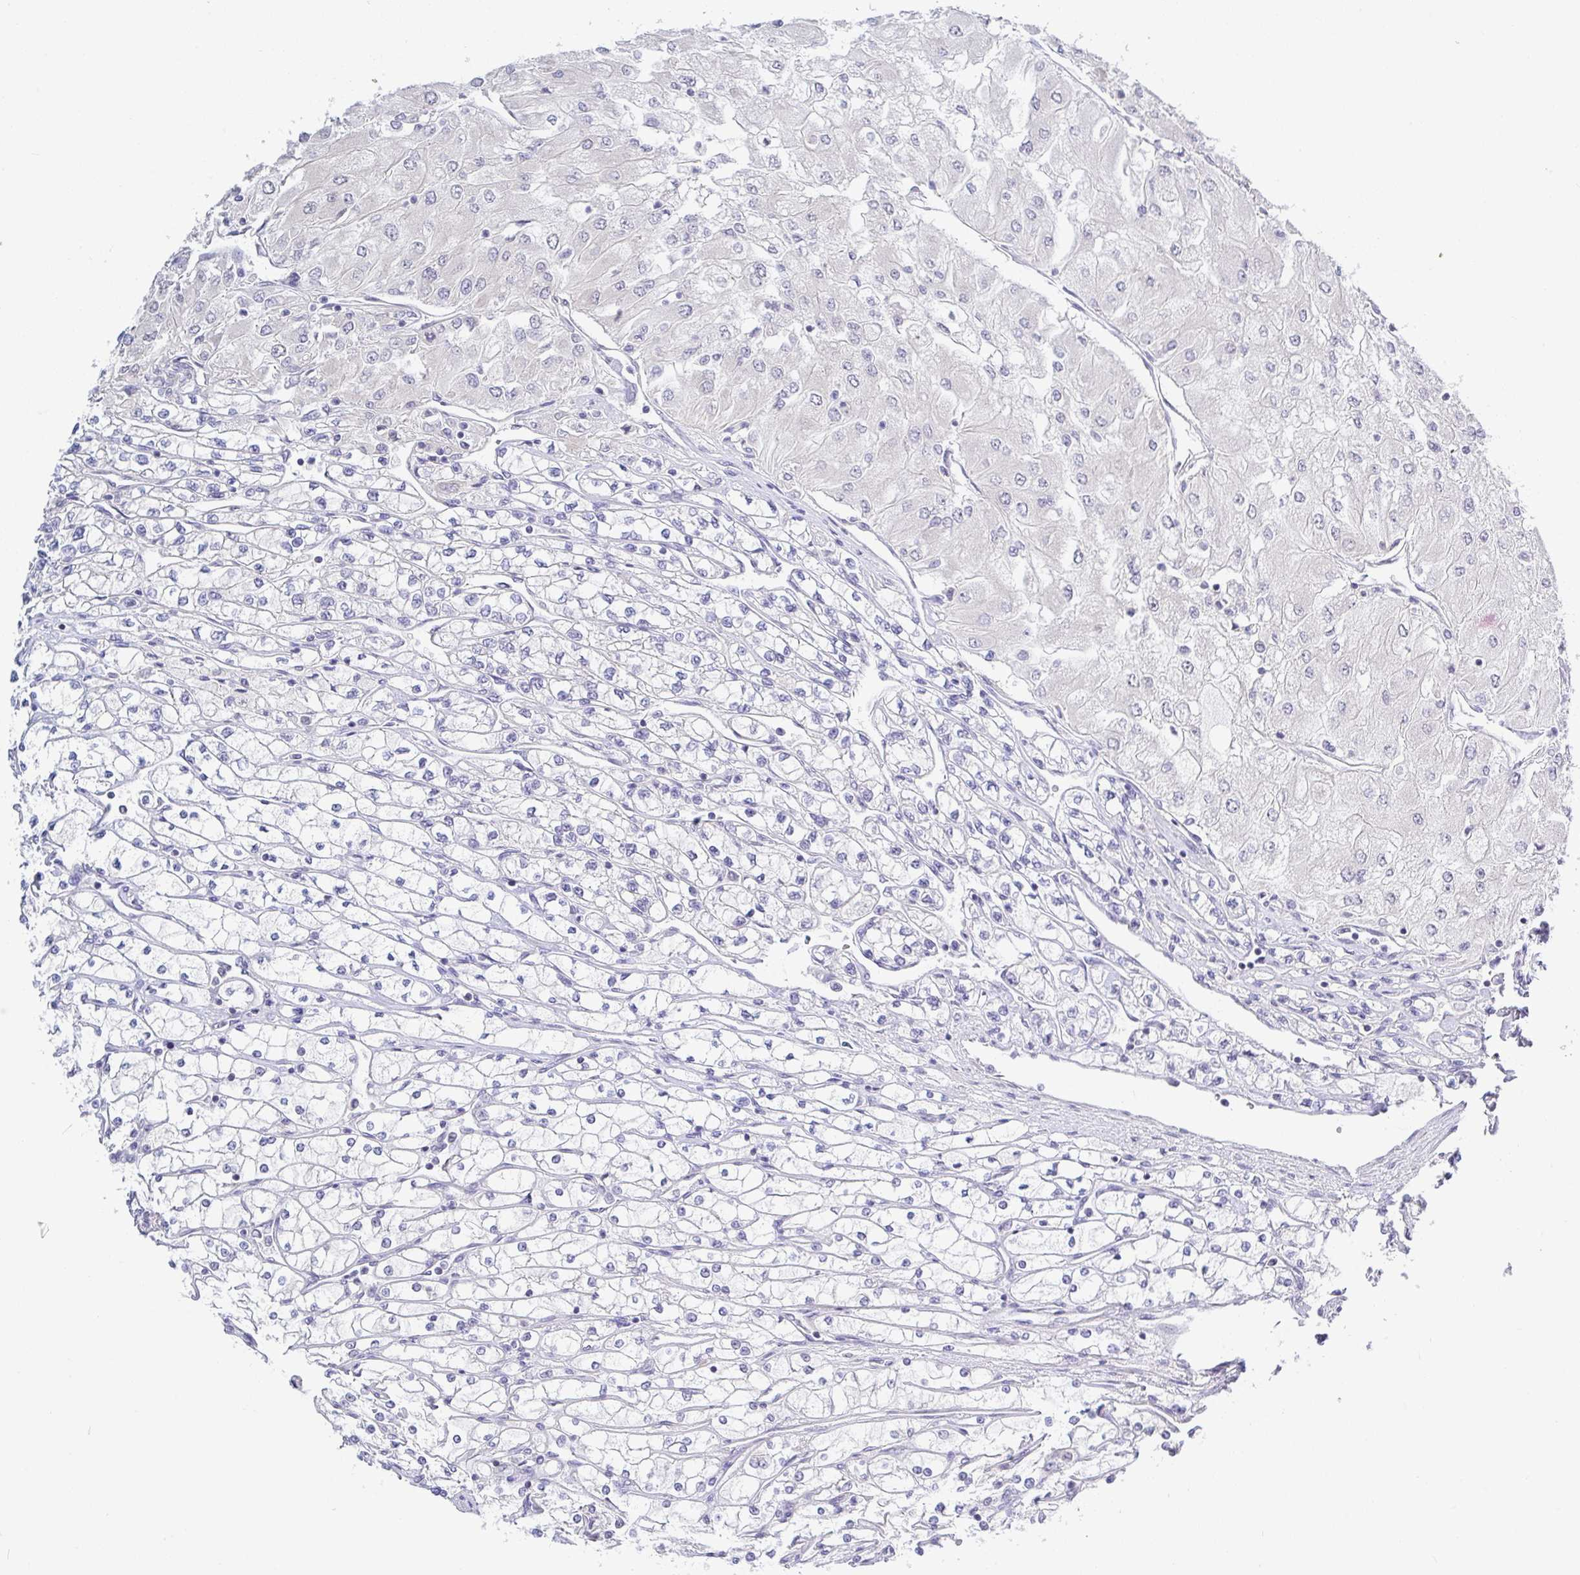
{"staining": {"intensity": "negative", "quantity": "none", "location": "none"}, "tissue": "renal cancer", "cell_type": "Tumor cells", "image_type": "cancer", "snomed": [{"axis": "morphology", "description": "Adenocarcinoma, NOS"}, {"axis": "topography", "description": "Kidney"}], "caption": "A high-resolution histopathology image shows immunohistochemistry (IHC) staining of adenocarcinoma (renal), which reveals no significant positivity in tumor cells.", "gene": "HYPK", "patient": {"sex": "male", "age": 80}}